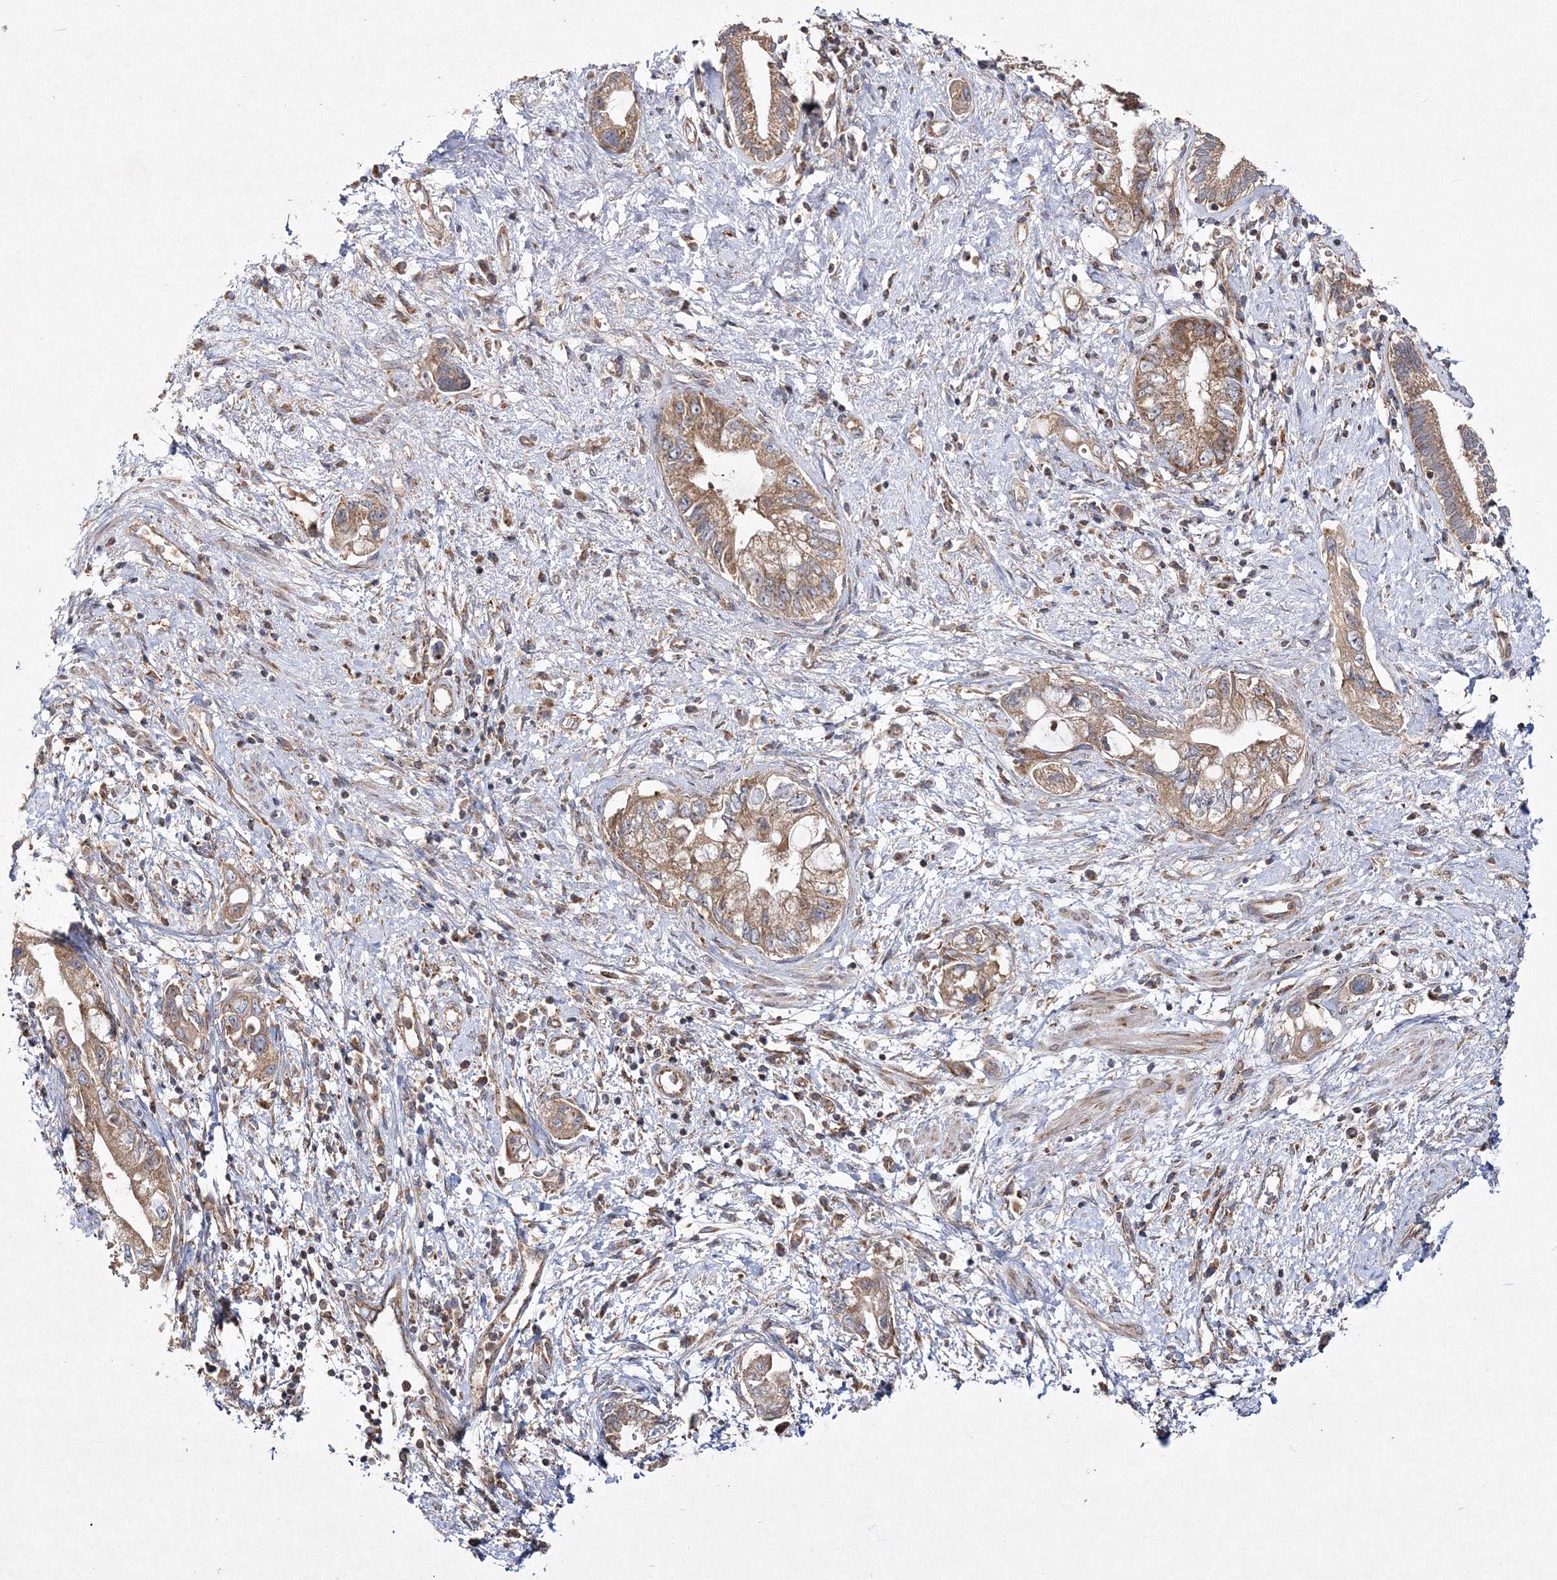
{"staining": {"intensity": "moderate", "quantity": ">75%", "location": "cytoplasmic/membranous"}, "tissue": "pancreatic cancer", "cell_type": "Tumor cells", "image_type": "cancer", "snomed": [{"axis": "morphology", "description": "Adenocarcinoma, NOS"}, {"axis": "topography", "description": "Pancreas"}], "caption": "Moderate cytoplasmic/membranous protein staining is seen in approximately >75% of tumor cells in pancreatic cancer (adenocarcinoma).", "gene": "DNAJC13", "patient": {"sex": "female", "age": 73}}